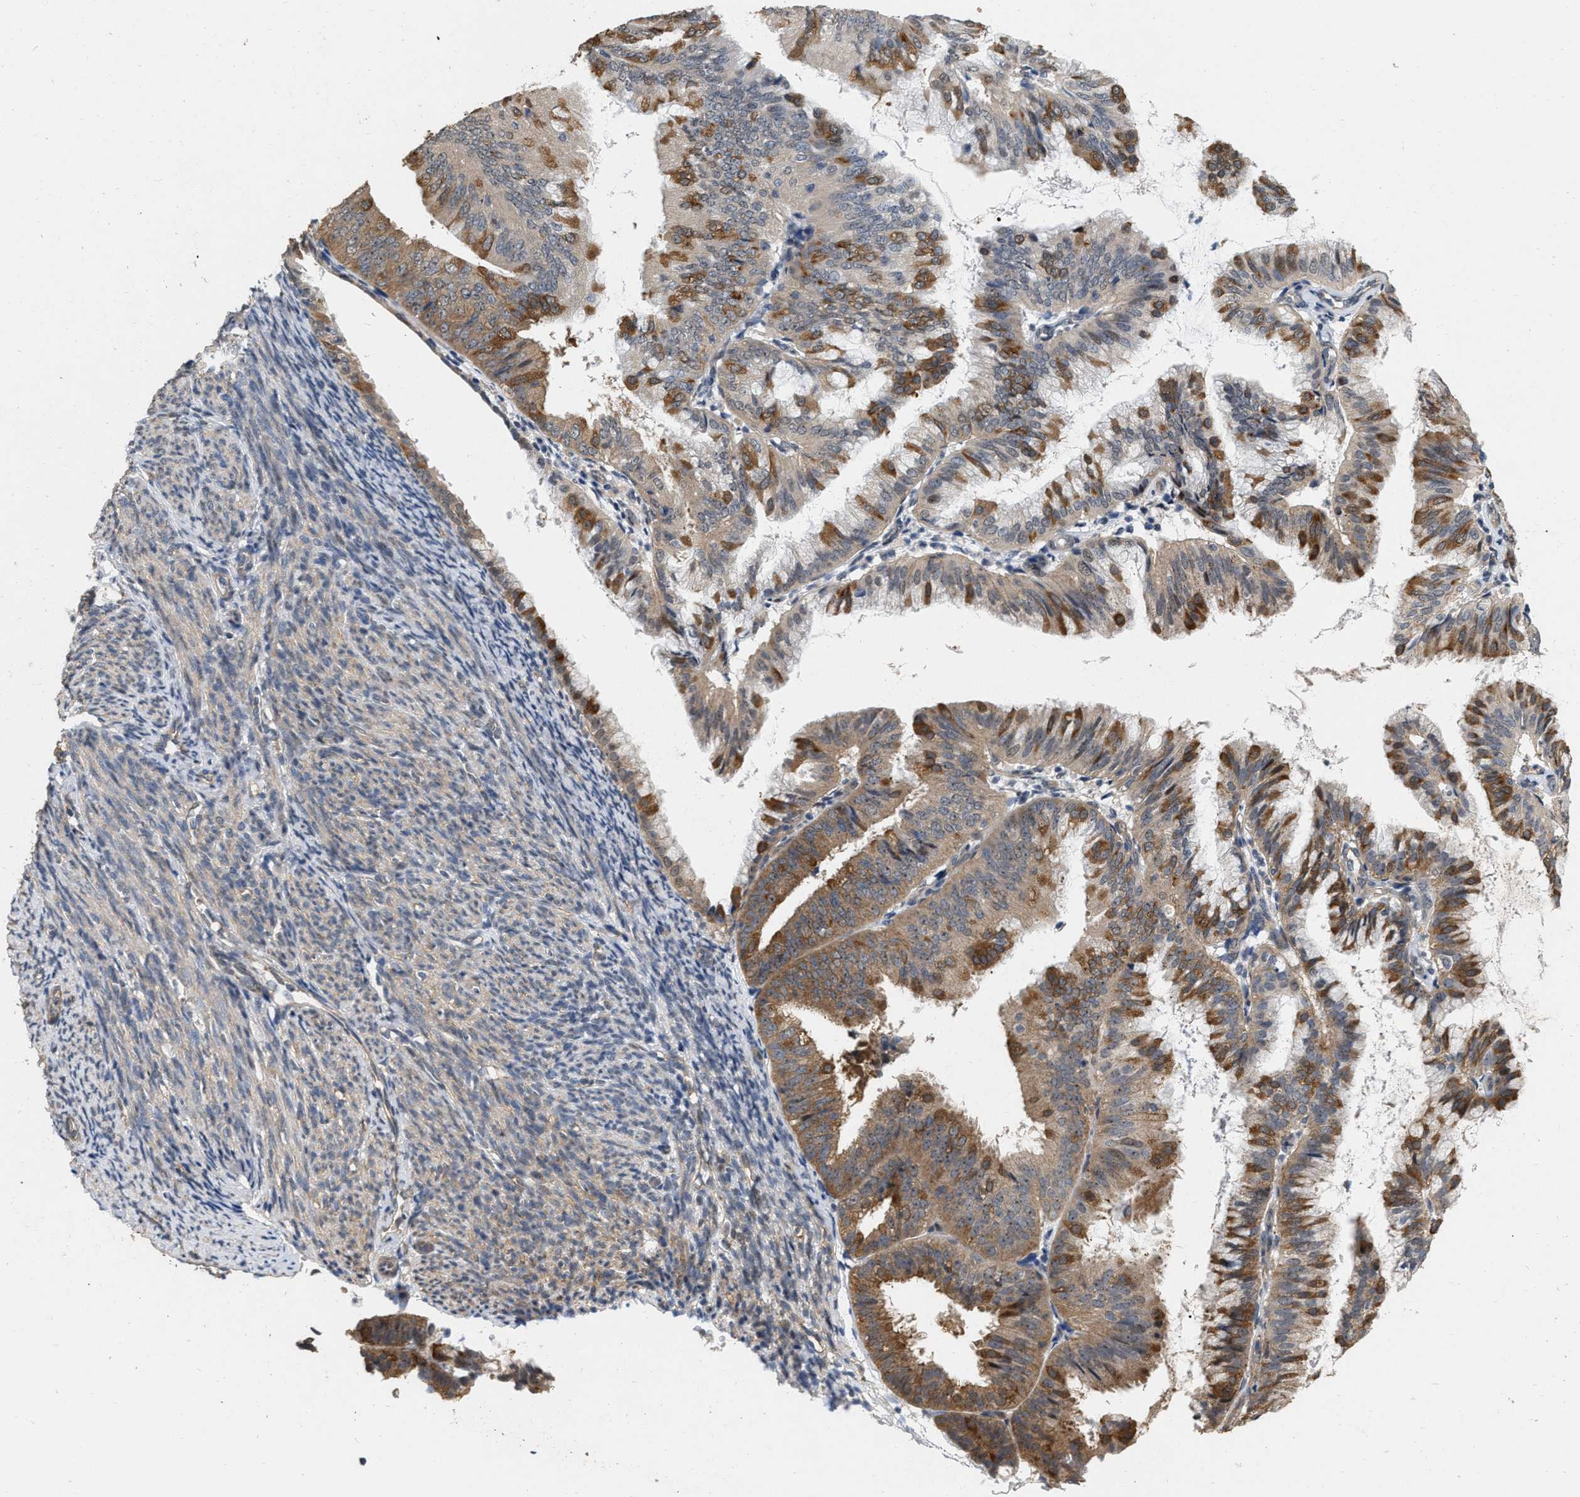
{"staining": {"intensity": "moderate", "quantity": "25%-75%", "location": "cytoplasmic/membranous"}, "tissue": "endometrial cancer", "cell_type": "Tumor cells", "image_type": "cancer", "snomed": [{"axis": "morphology", "description": "Adenocarcinoma, NOS"}, {"axis": "topography", "description": "Endometrium"}], "caption": "The immunohistochemical stain highlights moderate cytoplasmic/membranous expression in tumor cells of endometrial cancer (adenocarcinoma) tissue.", "gene": "RUVBL1", "patient": {"sex": "female", "age": 63}}